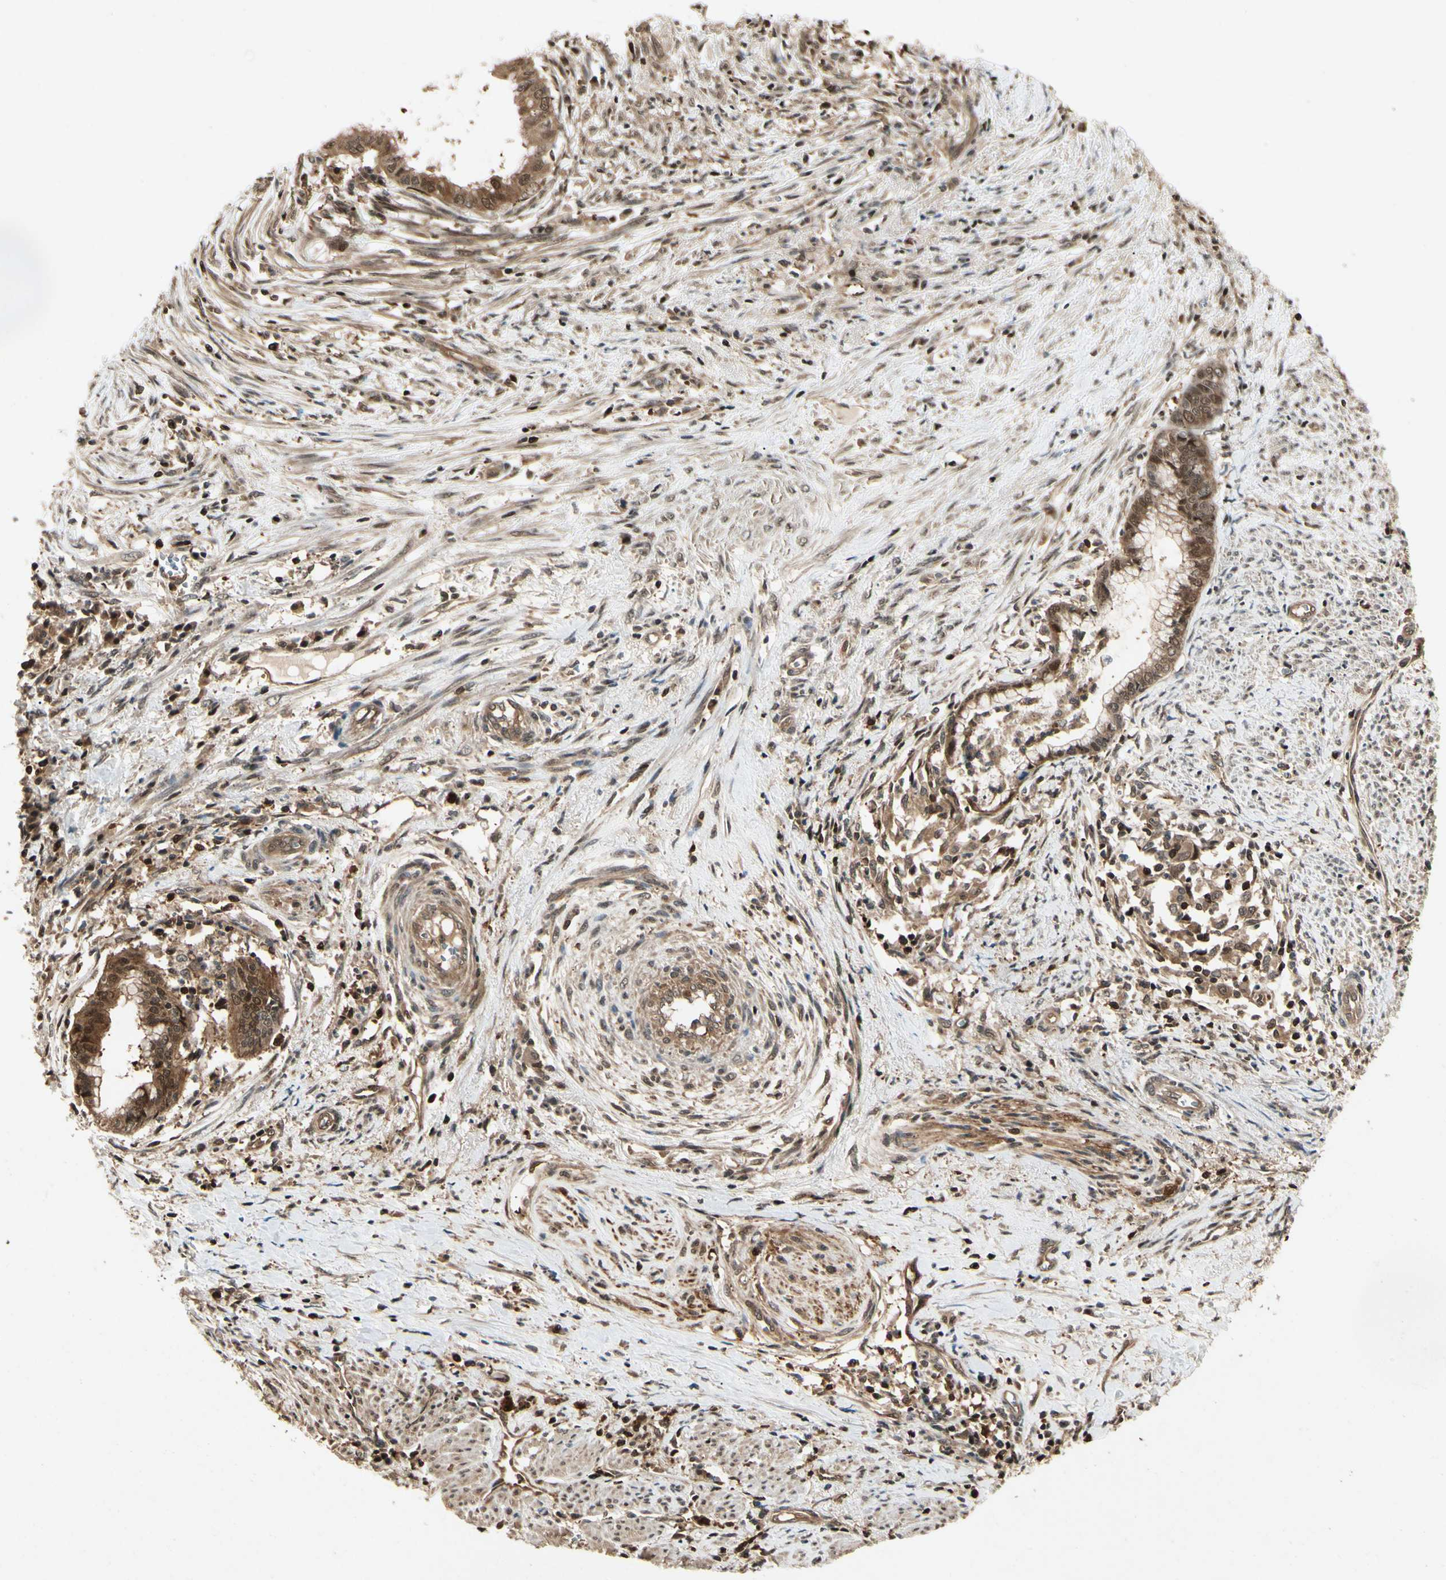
{"staining": {"intensity": "moderate", "quantity": ">75%", "location": "cytoplasmic/membranous,nuclear"}, "tissue": "endometrial cancer", "cell_type": "Tumor cells", "image_type": "cancer", "snomed": [{"axis": "morphology", "description": "Necrosis, NOS"}, {"axis": "morphology", "description": "Adenocarcinoma, NOS"}, {"axis": "topography", "description": "Endometrium"}], "caption": "Immunohistochemical staining of human adenocarcinoma (endometrial) exhibits moderate cytoplasmic/membranous and nuclear protein expression in about >75% of tumor cells. Immunohistochemistry stains the protein in brown and the nuclei are stained blue.", "gene": "YWHAQ", "patient": {"sex": "female", "age": 79}}